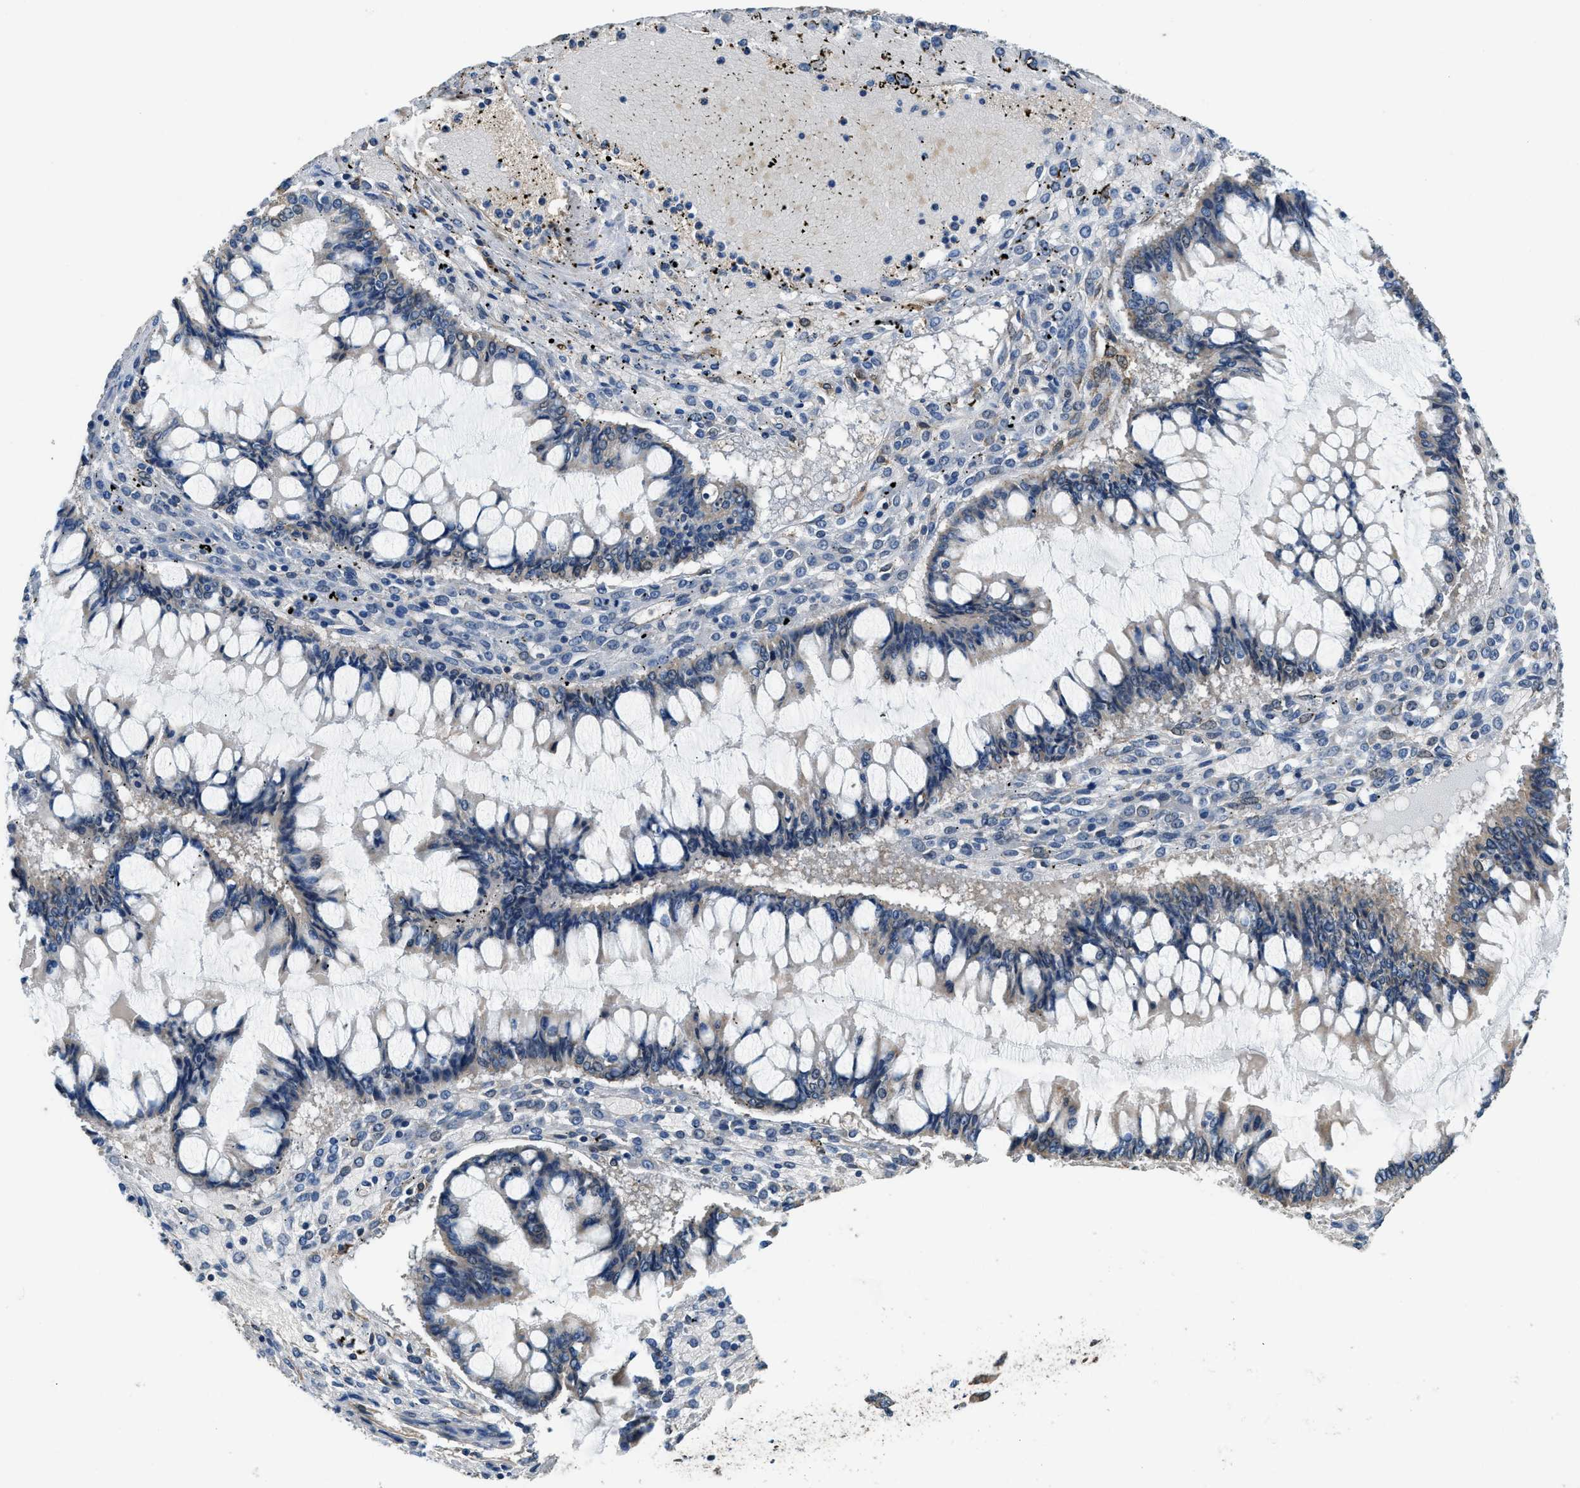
{"staining": {"intensity": "weak", "quantity": "25%-75%", "location": "cytoplasmic/membranous"}, "tissue": "ovarian cancer", "cell_type": "Tumor cells", "image_type": "cancer", "snomed": [{"axis": "morphology", "description": "Cystadenocarcinoma, mucinous, NOS"}, {"axis": "topography", "description": "Ovary"}], "caption": "Immunohistochemistry (DAB) staining of human ovarian cancer (mucinous cystadenocarcinoma) demonstrates weak cytoplasmic/membranous protein expression in about 25%-75% of tumor cells.", "gene": "SSH2", "patient": {"sex": "female", "age": 73}}